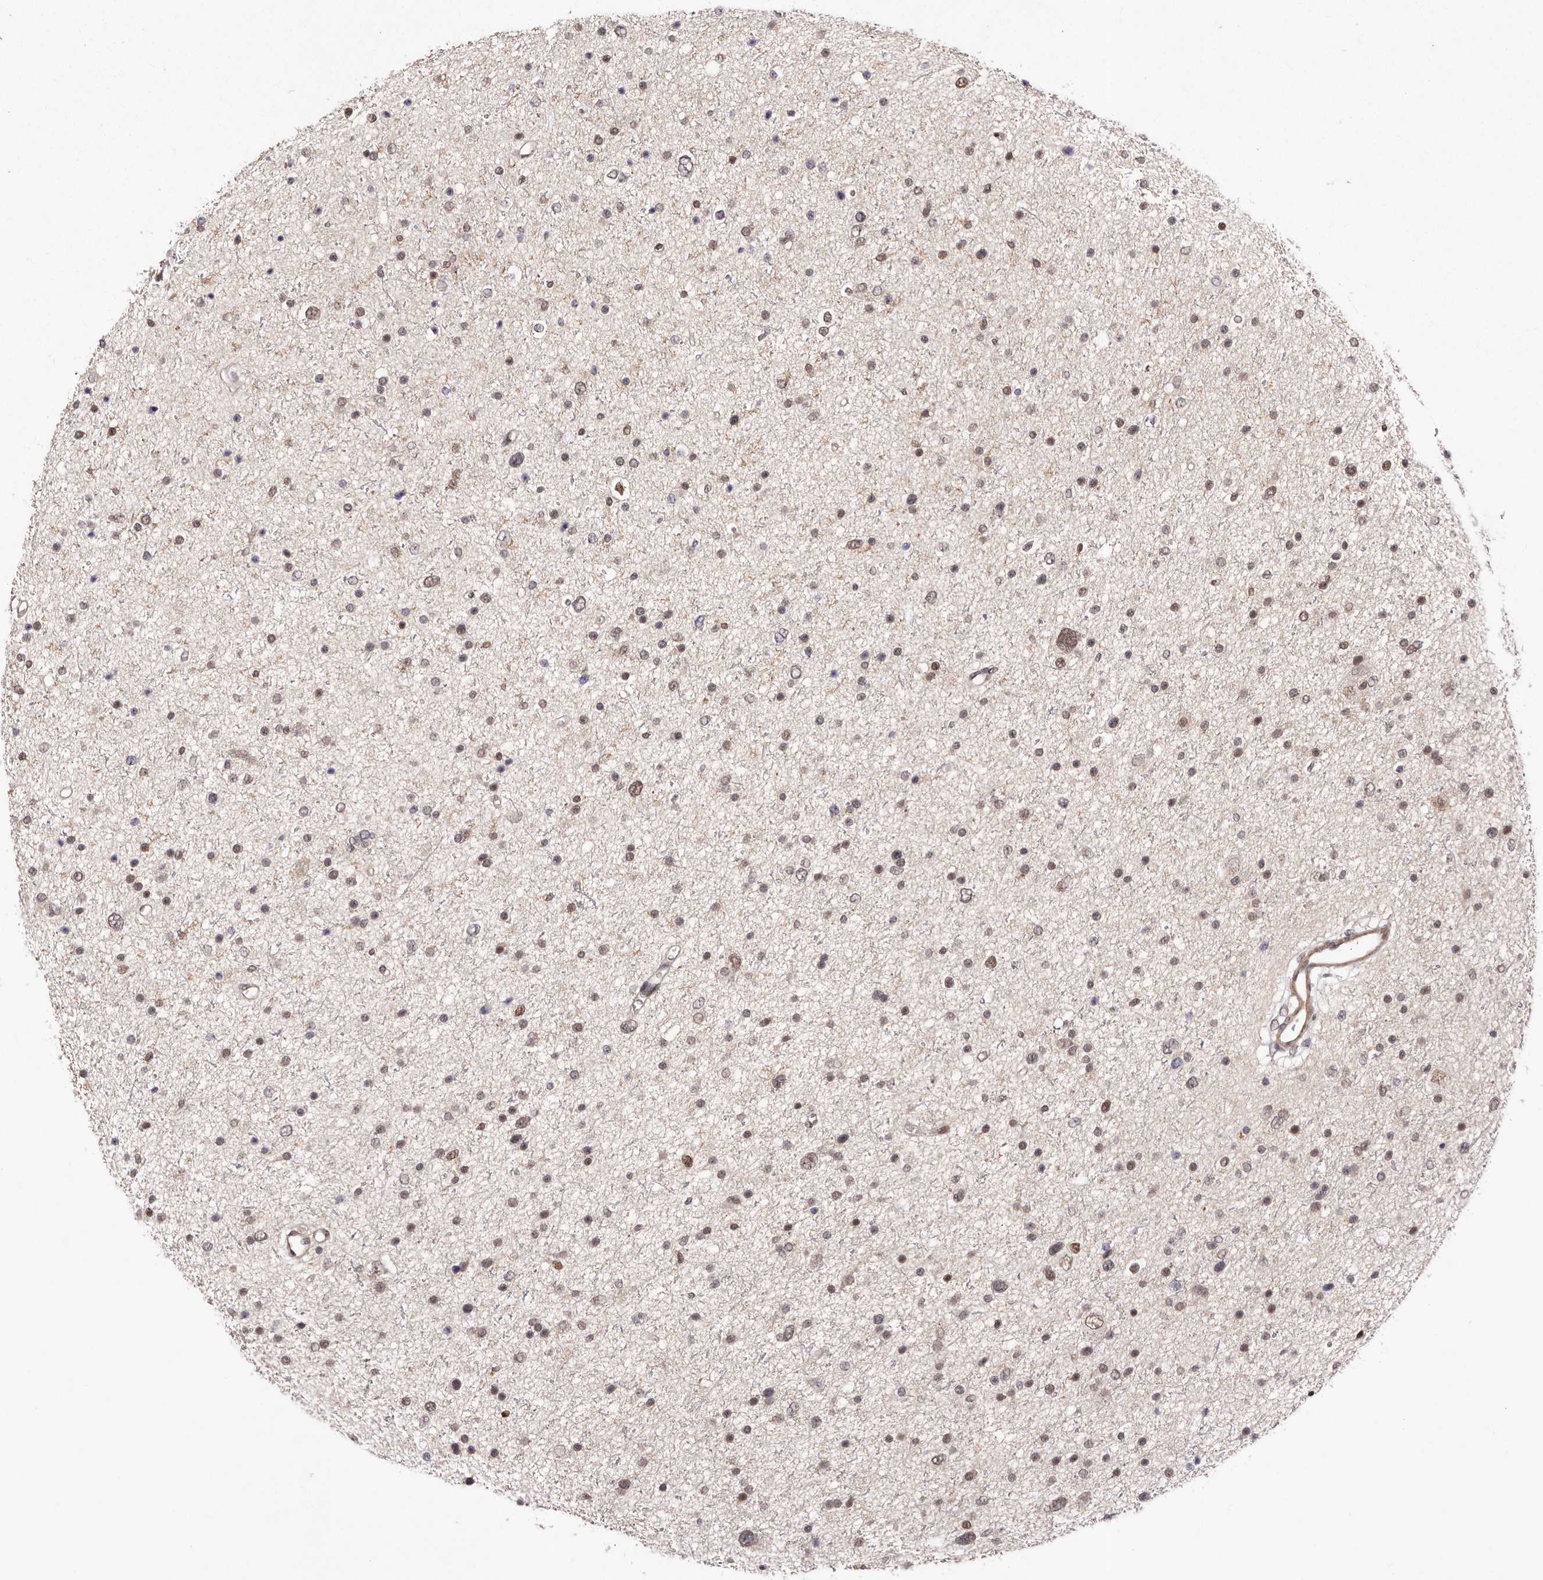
{"staining": {"intensity": "weak", "quantity": "25%-75%", "location": "nuclear"}, "tissue": "glioma", "cell_type": "Tumor cells", "image_type": "cancer", "snomed": [{"axis": "morphology", "description": "Glioma, malignant, Low grade"}, {"axis": "topography", "description": "Brain"}], "caption": "Immunohistochemistry (IHC) of human glioma exhibits low levels of weak nuclear positivity in about 25%-75% of tumor cells.", "gene": "FBXO5", "patient": {"sex": "female", "age": 37}}